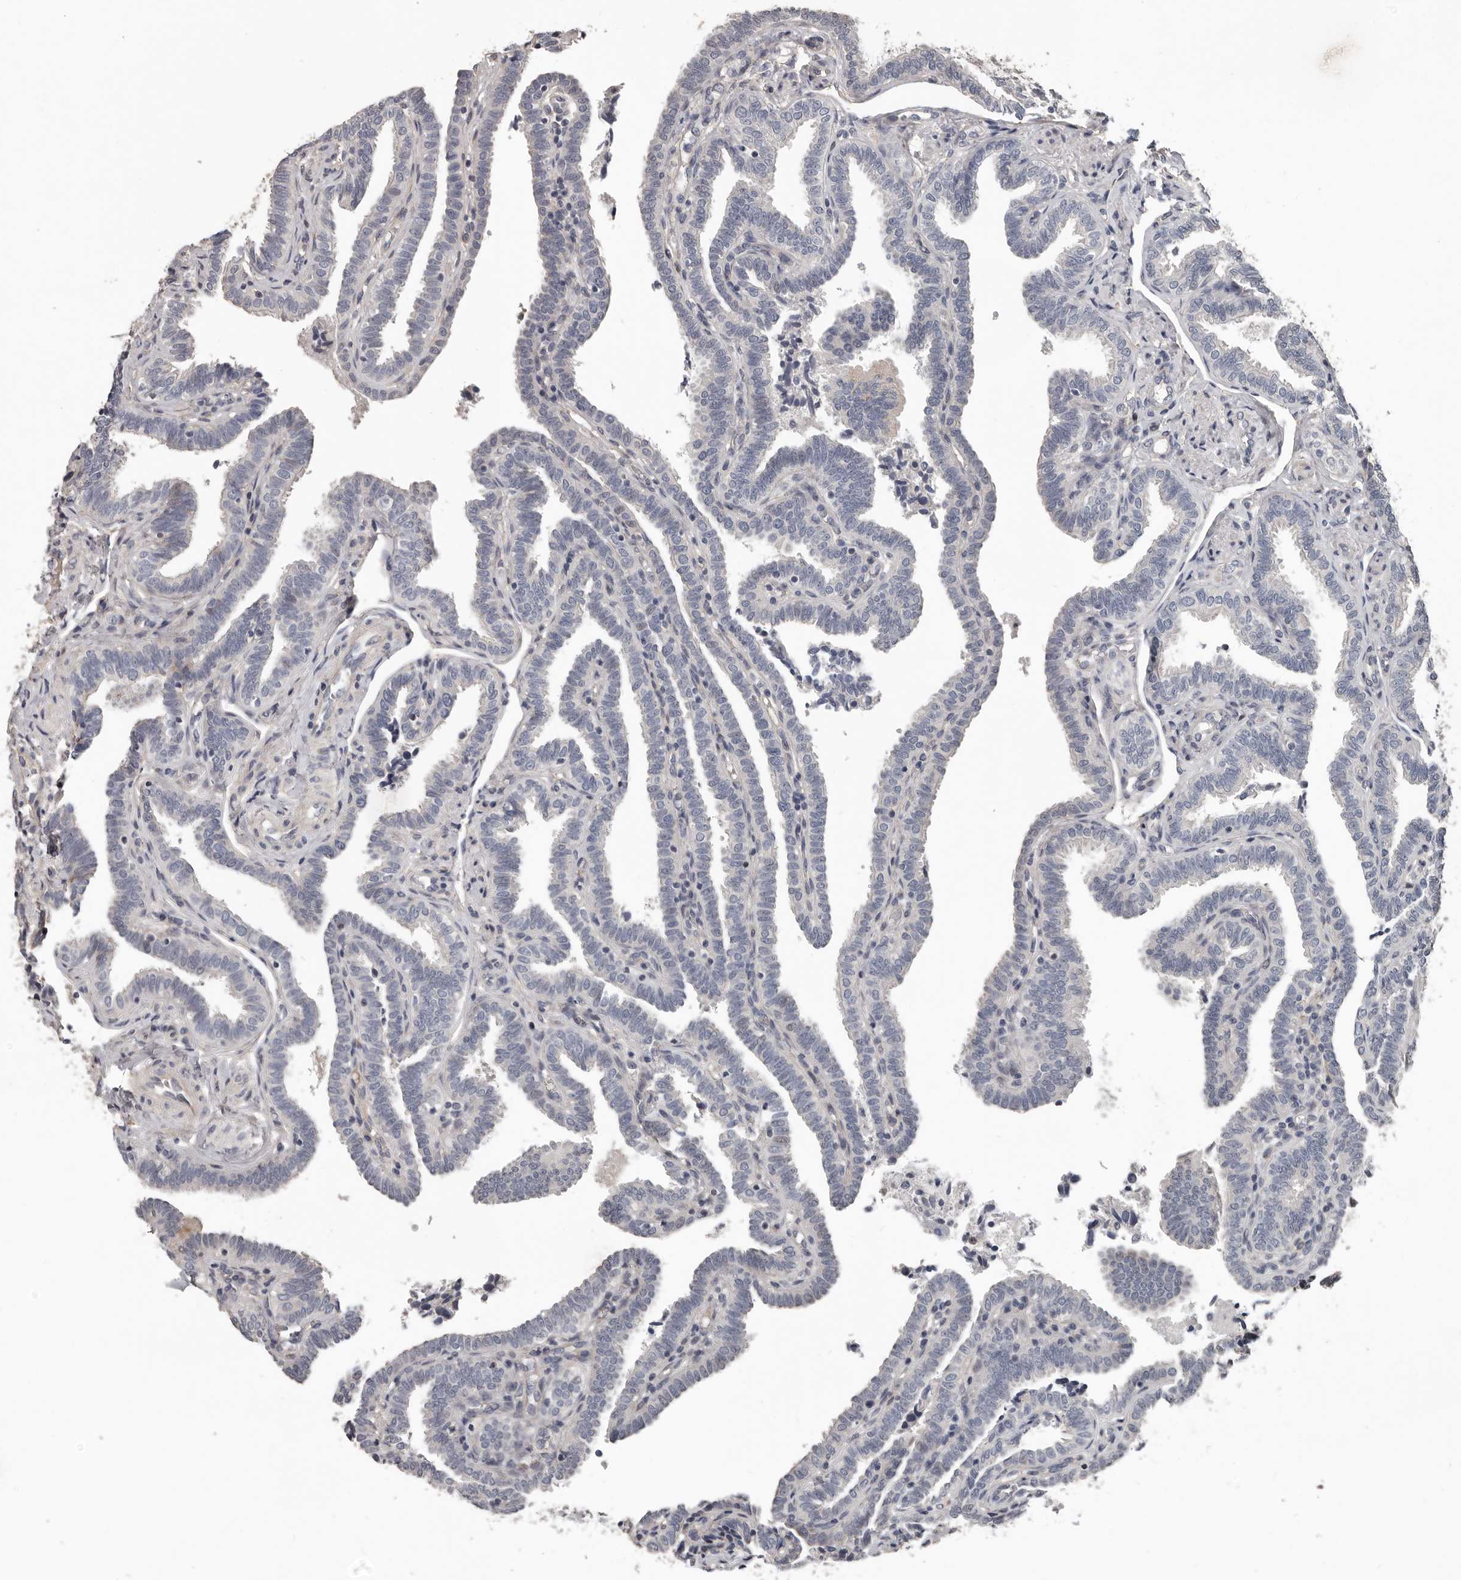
{"staining": {"intensity": "negative", "quantity": "none", "location": "none"}, "tissue": "fallopian tube", "cell_type": "Glandular cells", "image_type": "normal", "snomed": [{"axis": "morphology", "description": "Normal tissue, NOS"}, {"axis": "topography", "description": "Fallopian tube"}], "caption": "The image shows no significant expression in glandular cells of fallopian tube.", "gene": "RNF217", "patient": {"sex": "female", "age": 39}}